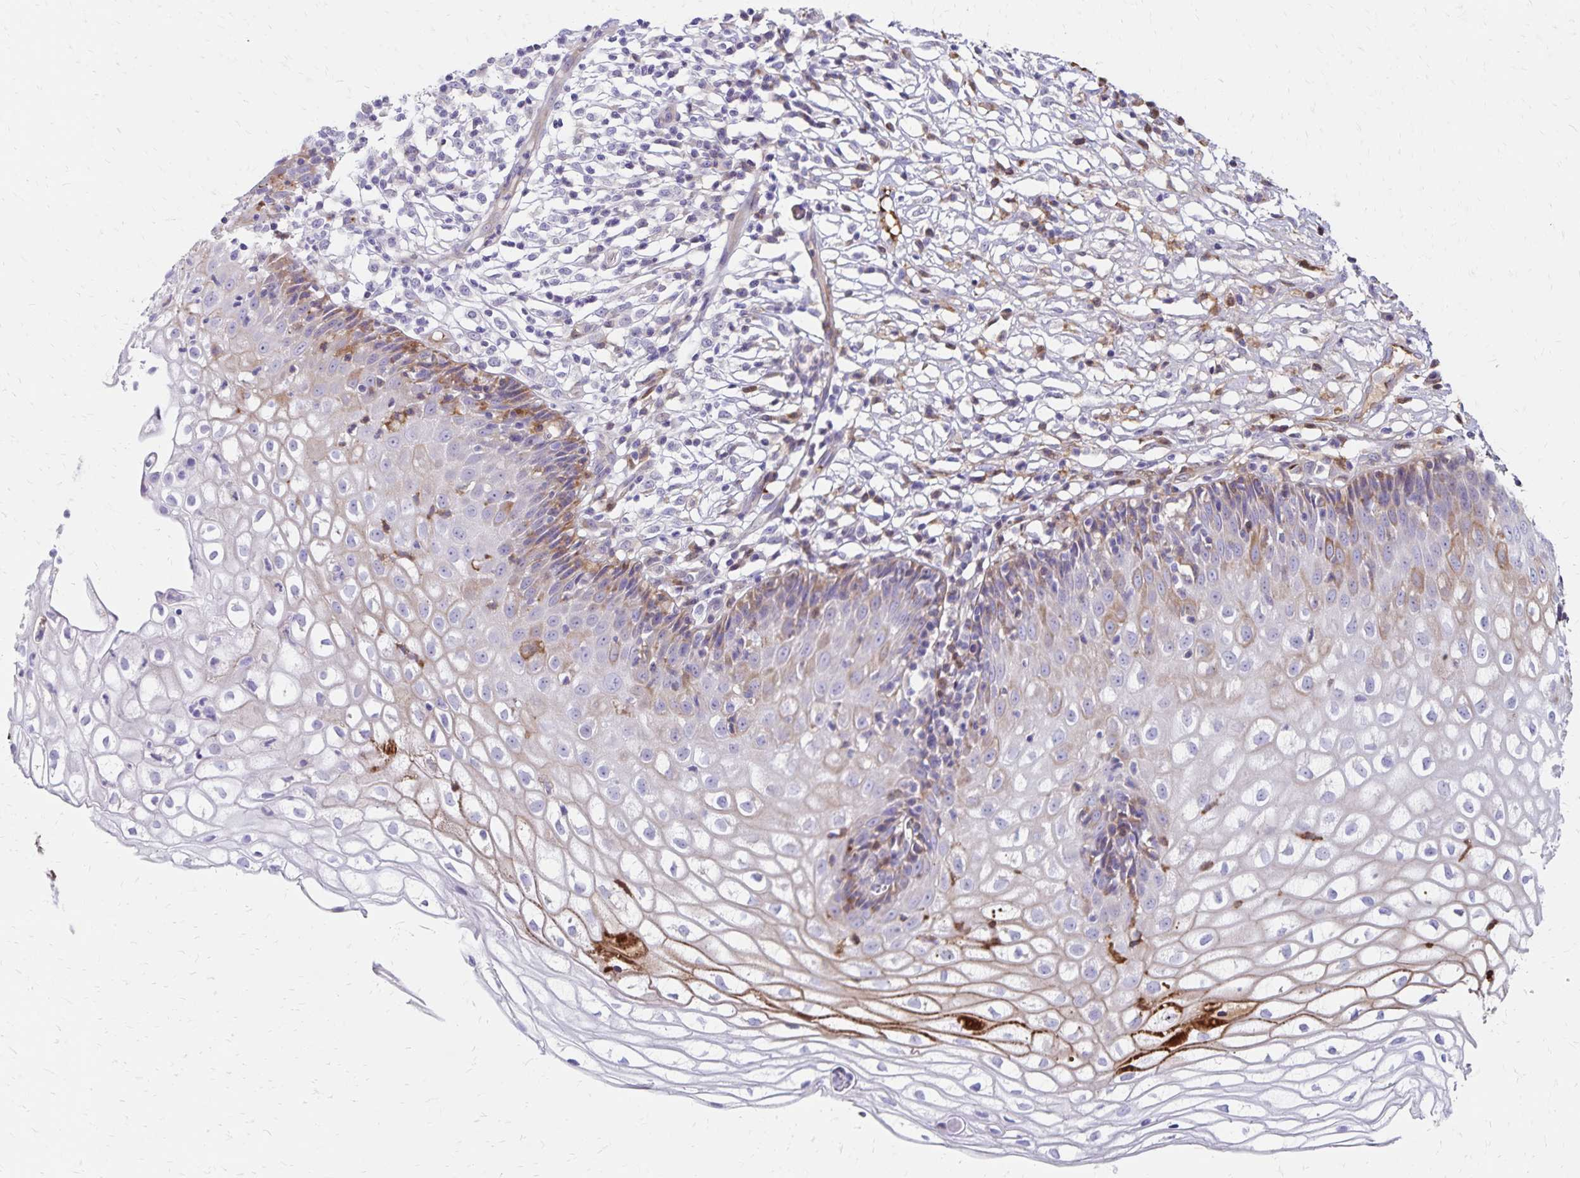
{"staining": {"intensity": "weak", "quantity": "<25%", "location": "cytoplasmic/membranous"}, "tissue": "cervix", "cell_type": "Glandular cells", "image_type": "normal", "snomed": [{"axis": "morphology", "description": "Normal tissue, NOS"}, {"axis": "topography", "description": "Cervix"}], "caption": "DAB immunohistochemical staining of normal cervix displays no significant staining in glandular cells. The staining is performed using DAB brown chromogen with nuclei counter-stained in using hematoxylin.", "gene": "NECAP1", "patient": {"sex": "female", "age": 36}}